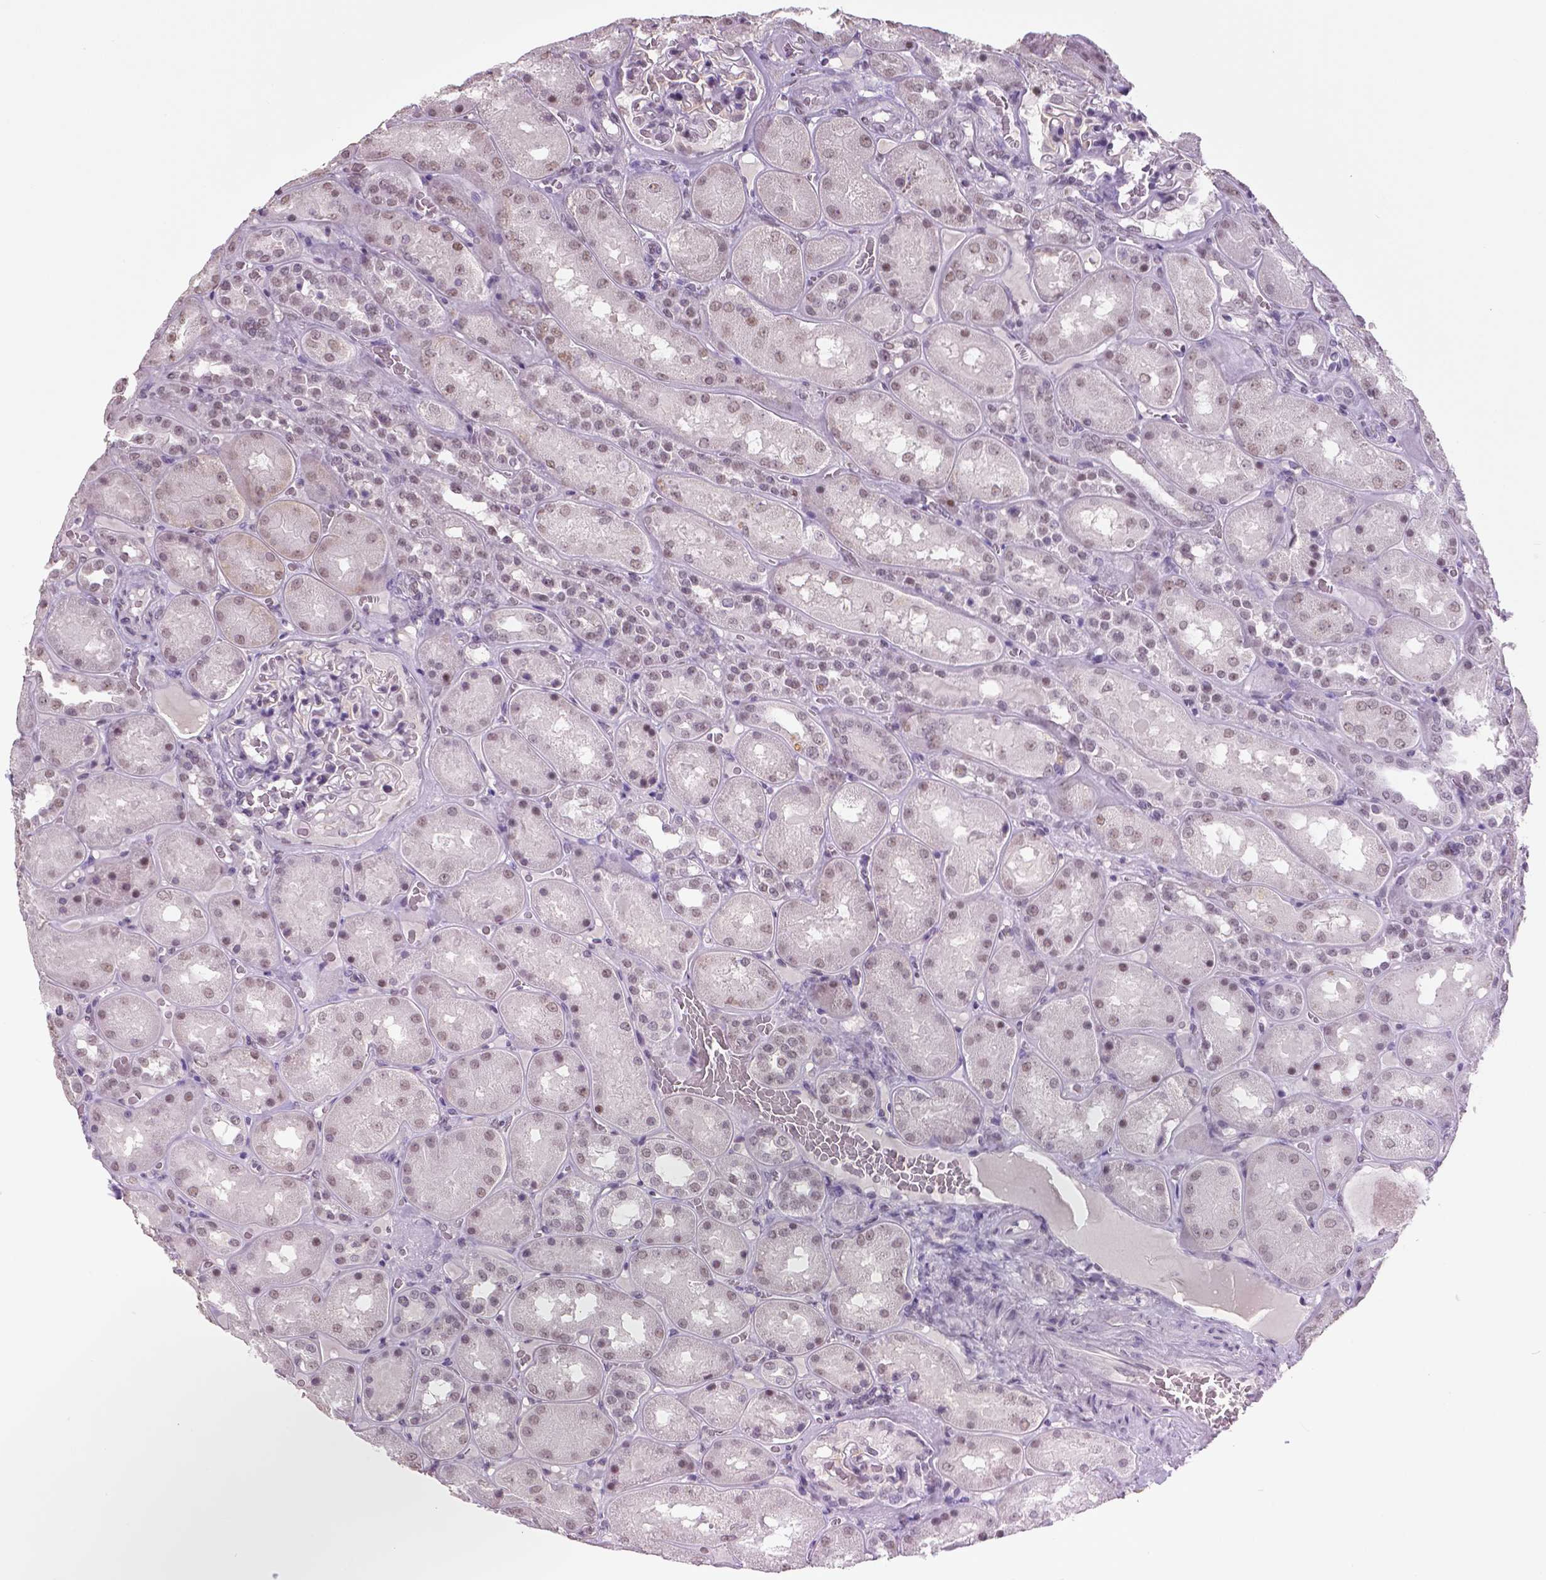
{"staining": {"intensity": "negative", "quantity": "none", "location": "none"}, "tissue": "kidney", "cell_type": "Cells in glomeruli", "image_type": "normal", "snomed": [{"axis": "morphology", "description": "Normal tissue, NOS"}, {"axis": "topography", "description": "Kidney"}], "caption": "High magnification brightfield microscopy of unremarkable kidney stained with DAB (brown) and counterstained with hematoxylin (blue): cells in glomeruli show no significant positivity.", "gene": "IGF2BP1", "patient": {"sex": "male", "age": 73}}